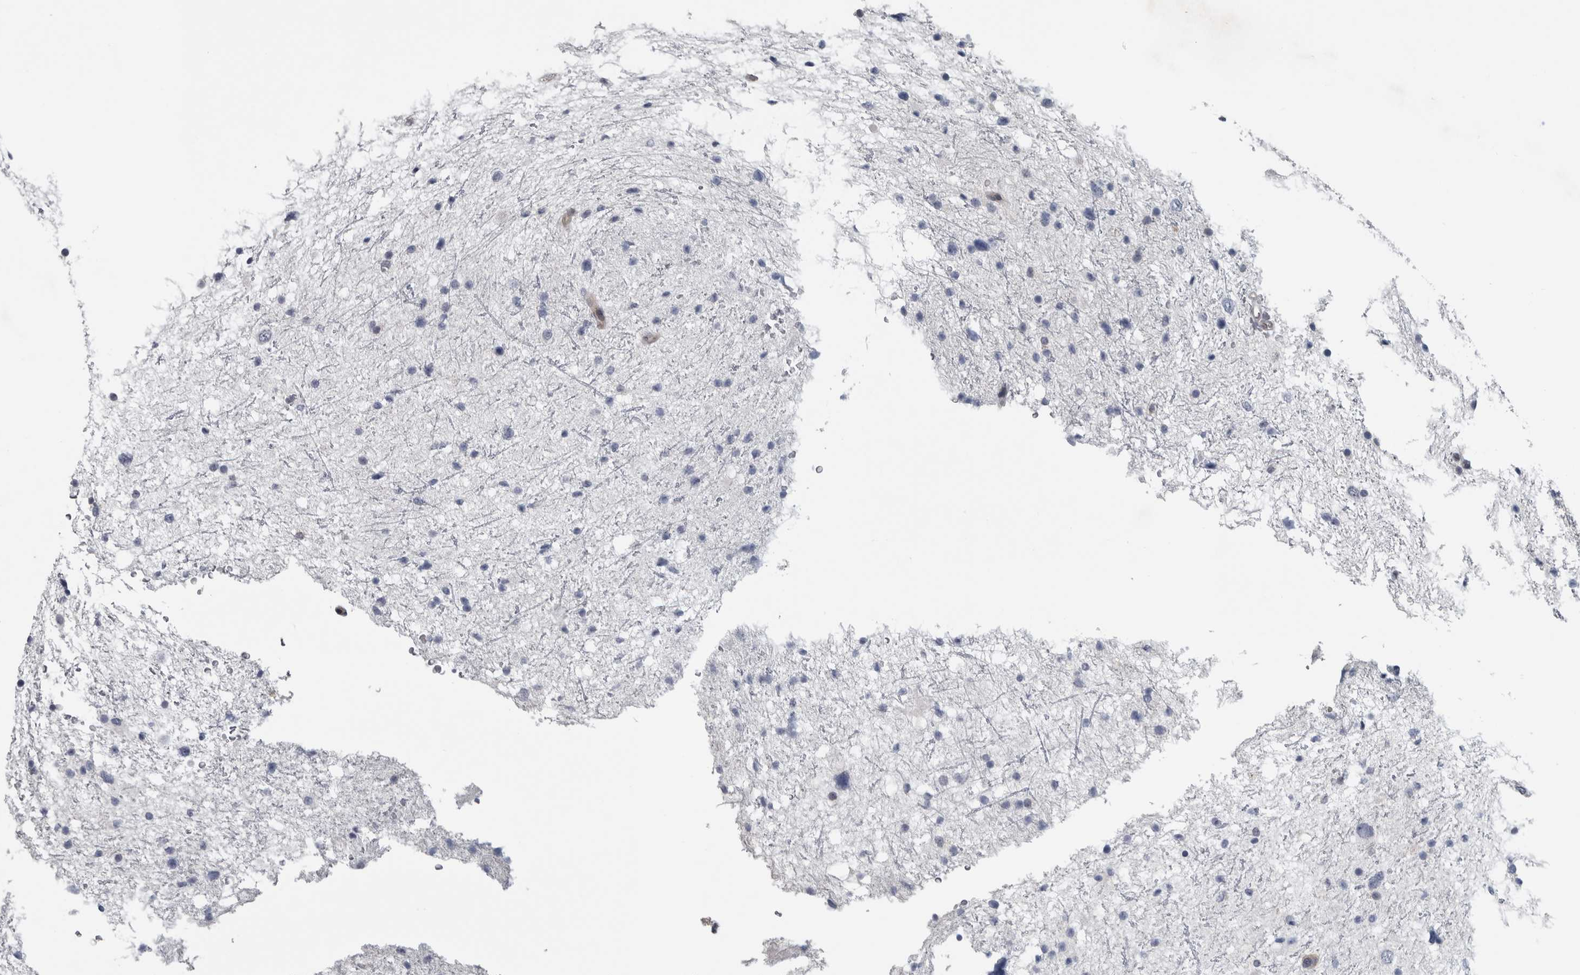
{"staining": {"intensity": "negative", "quantity": "none", "location": "none"}, "tissue": "glioma", "cell_type": "Tumor cells", "image_type": "cancer", "snomed": [{"axis": "morphology", "description": "Glioma, malignant, Low grade"}, {"axis": "topography", "description": "Brain"}], "caption": "This is an IHC micrograph of human glioma. There is no positivity in tumor cells.", "gene": "NAPRT", "patient": {"sex": "female", "age": 37}}